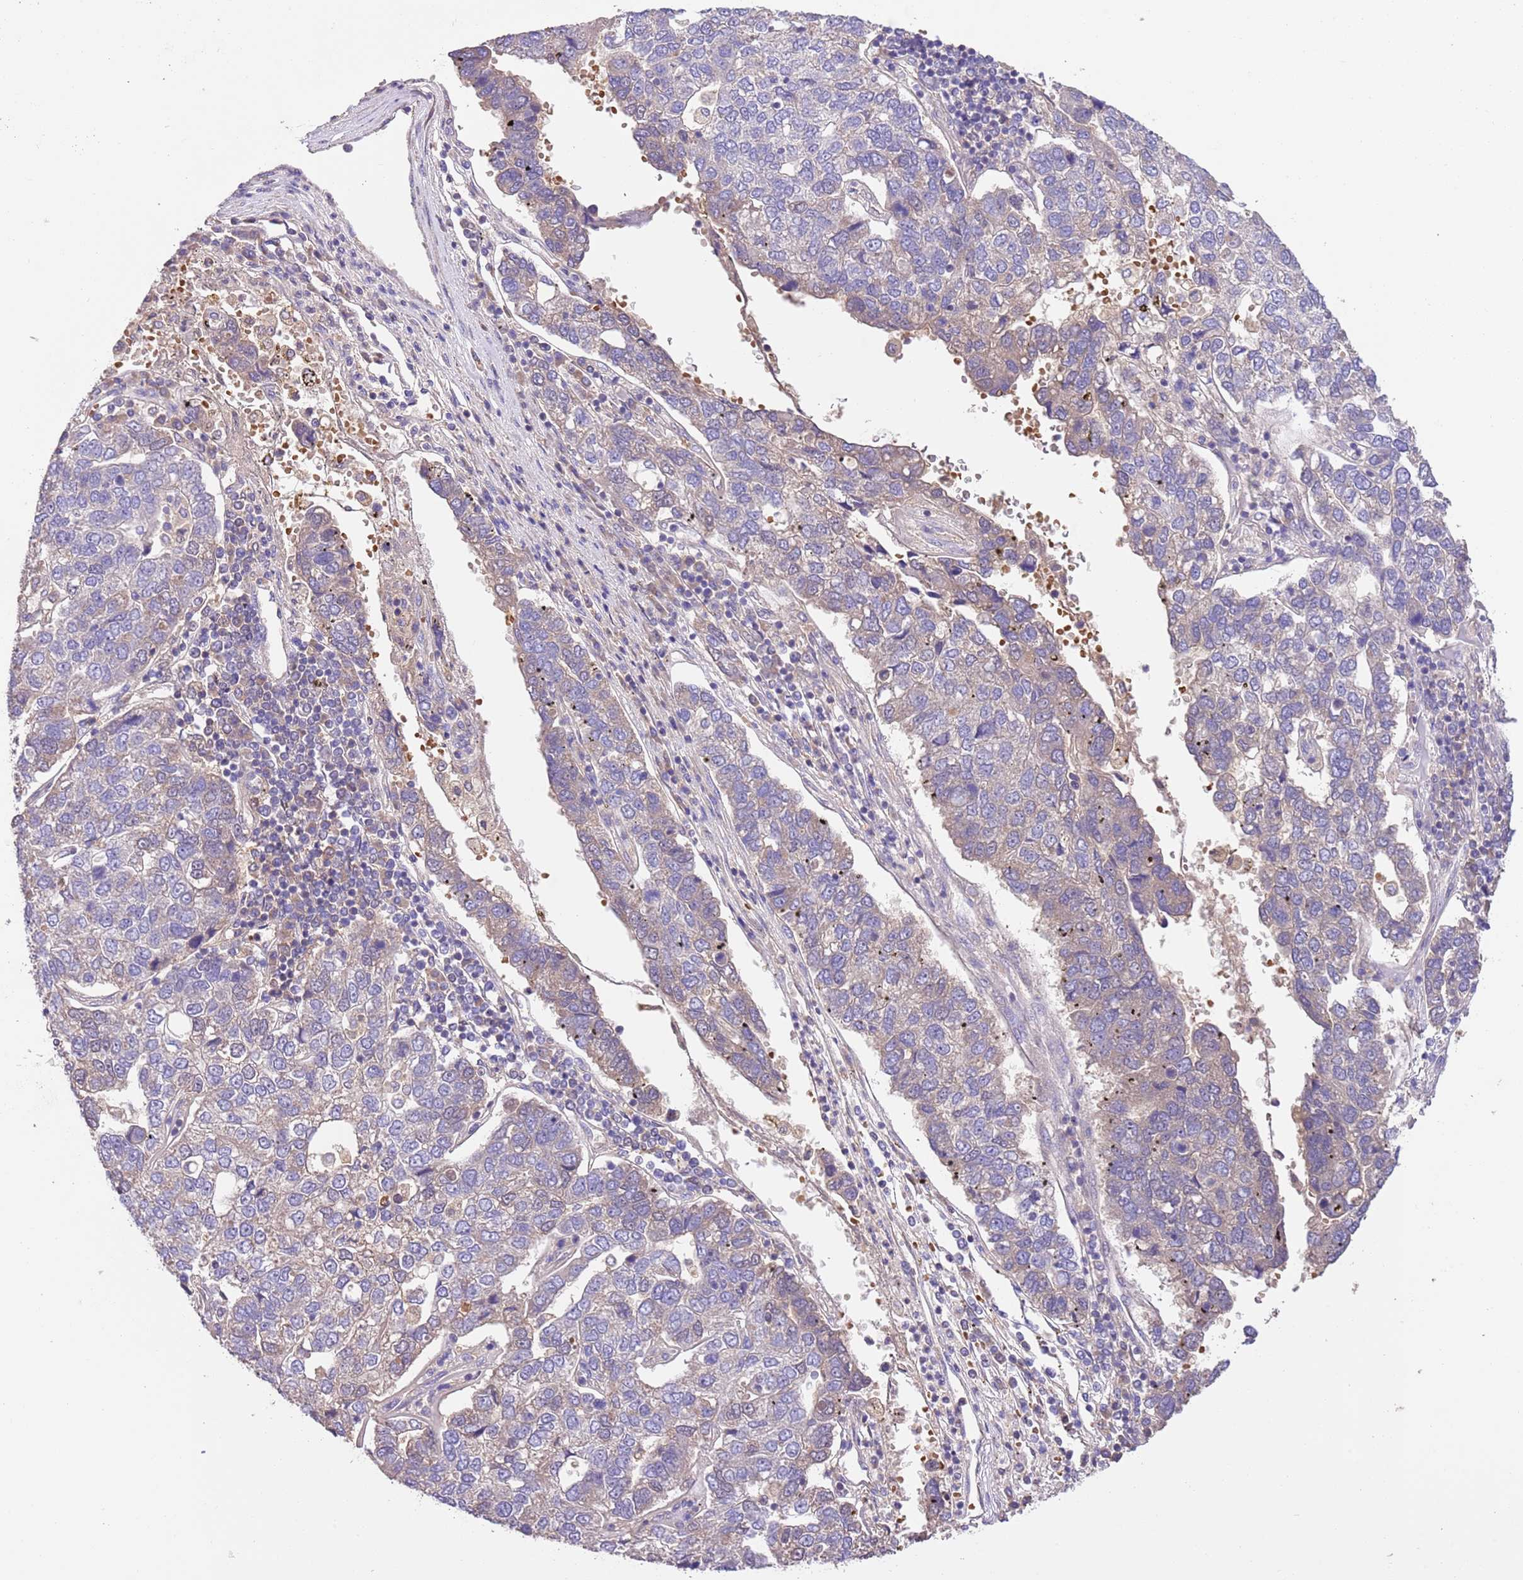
{"staining": {"intensity": "negative", "quantity": "none", "location": "none"}, "tissue": "pancreatic cancer", "cell_type": "Tumor cells", "image_type": "cancer", "snomed": [{"axis": "morphology", "description": "Adenocarcinoma, NOS"}, {"axis": "topography", "description": "Pancreas"}], "caption": "IHC micrograph of adenocarcinoma (pancreatic) stained for a protein (brown), which displays no expression in tumor cells.", "gene": "FAM89B", "patient": {"sex": "female", "age": 61}}